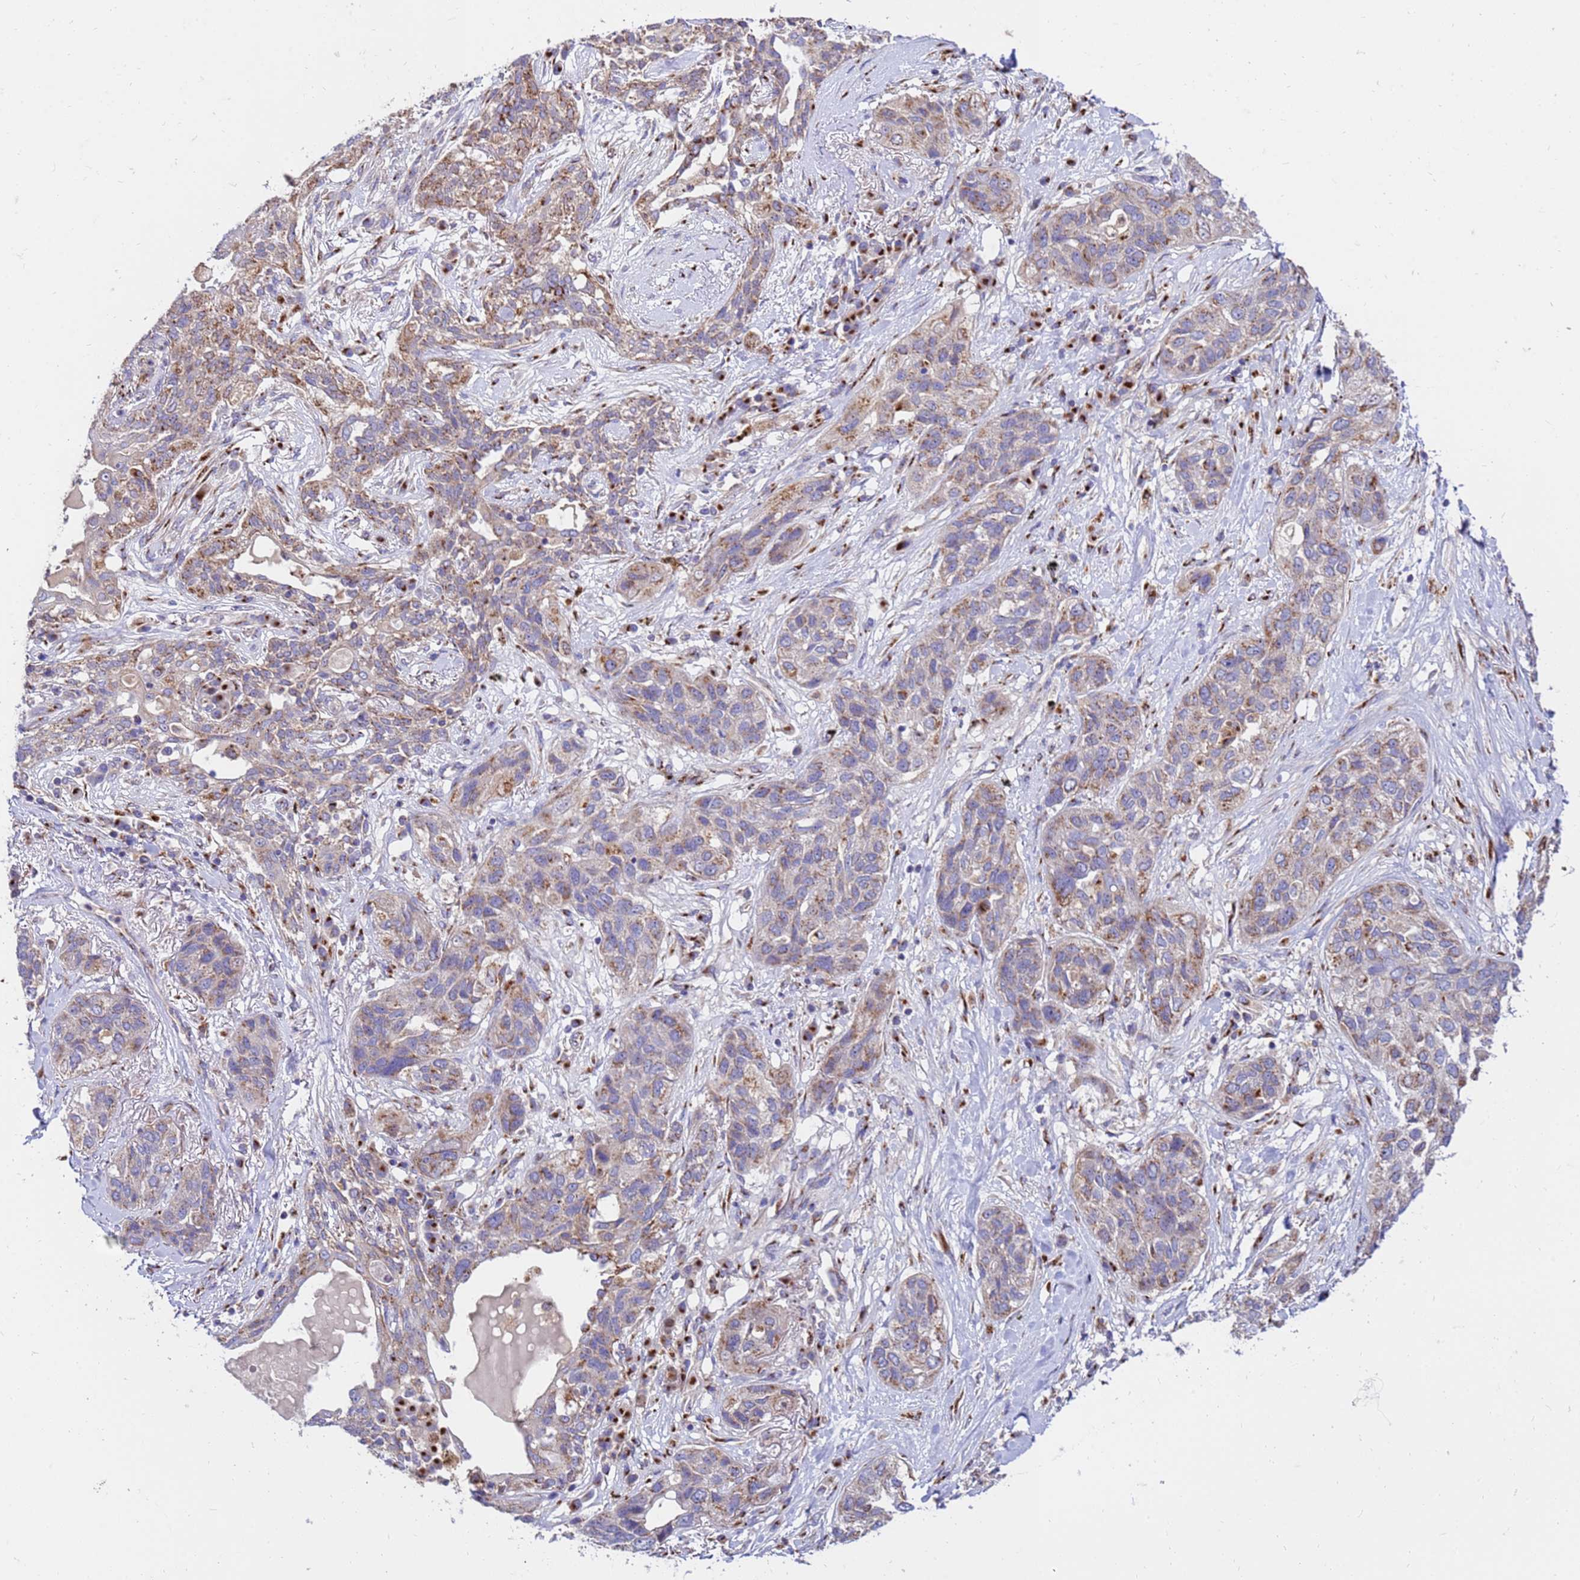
{"staining": {"intensity": "moderate", "quantity": "25%-75%", "location": "cytoplasmic/membranous"}, "tissue": "lung cancer", "cell_type": "Tumor cells", "image_type": "cancer", "snomed": [{"axis": "morphology", "description": "Squamous cell carcinoma, NOS"}, {"axis": "topography", "description": "Lung"}], "caption": "Immunohistochemistry (IHC) histopathology image of human squamous cell carcinoma (lung) stained for a protein (brown), which exhibits medium levels of moderate cytoplasmic/membranous staining in approximately 25%-75% of tumor cells.", "gene": "HPS3", "patient": {"sex": "female", "age": 70}}